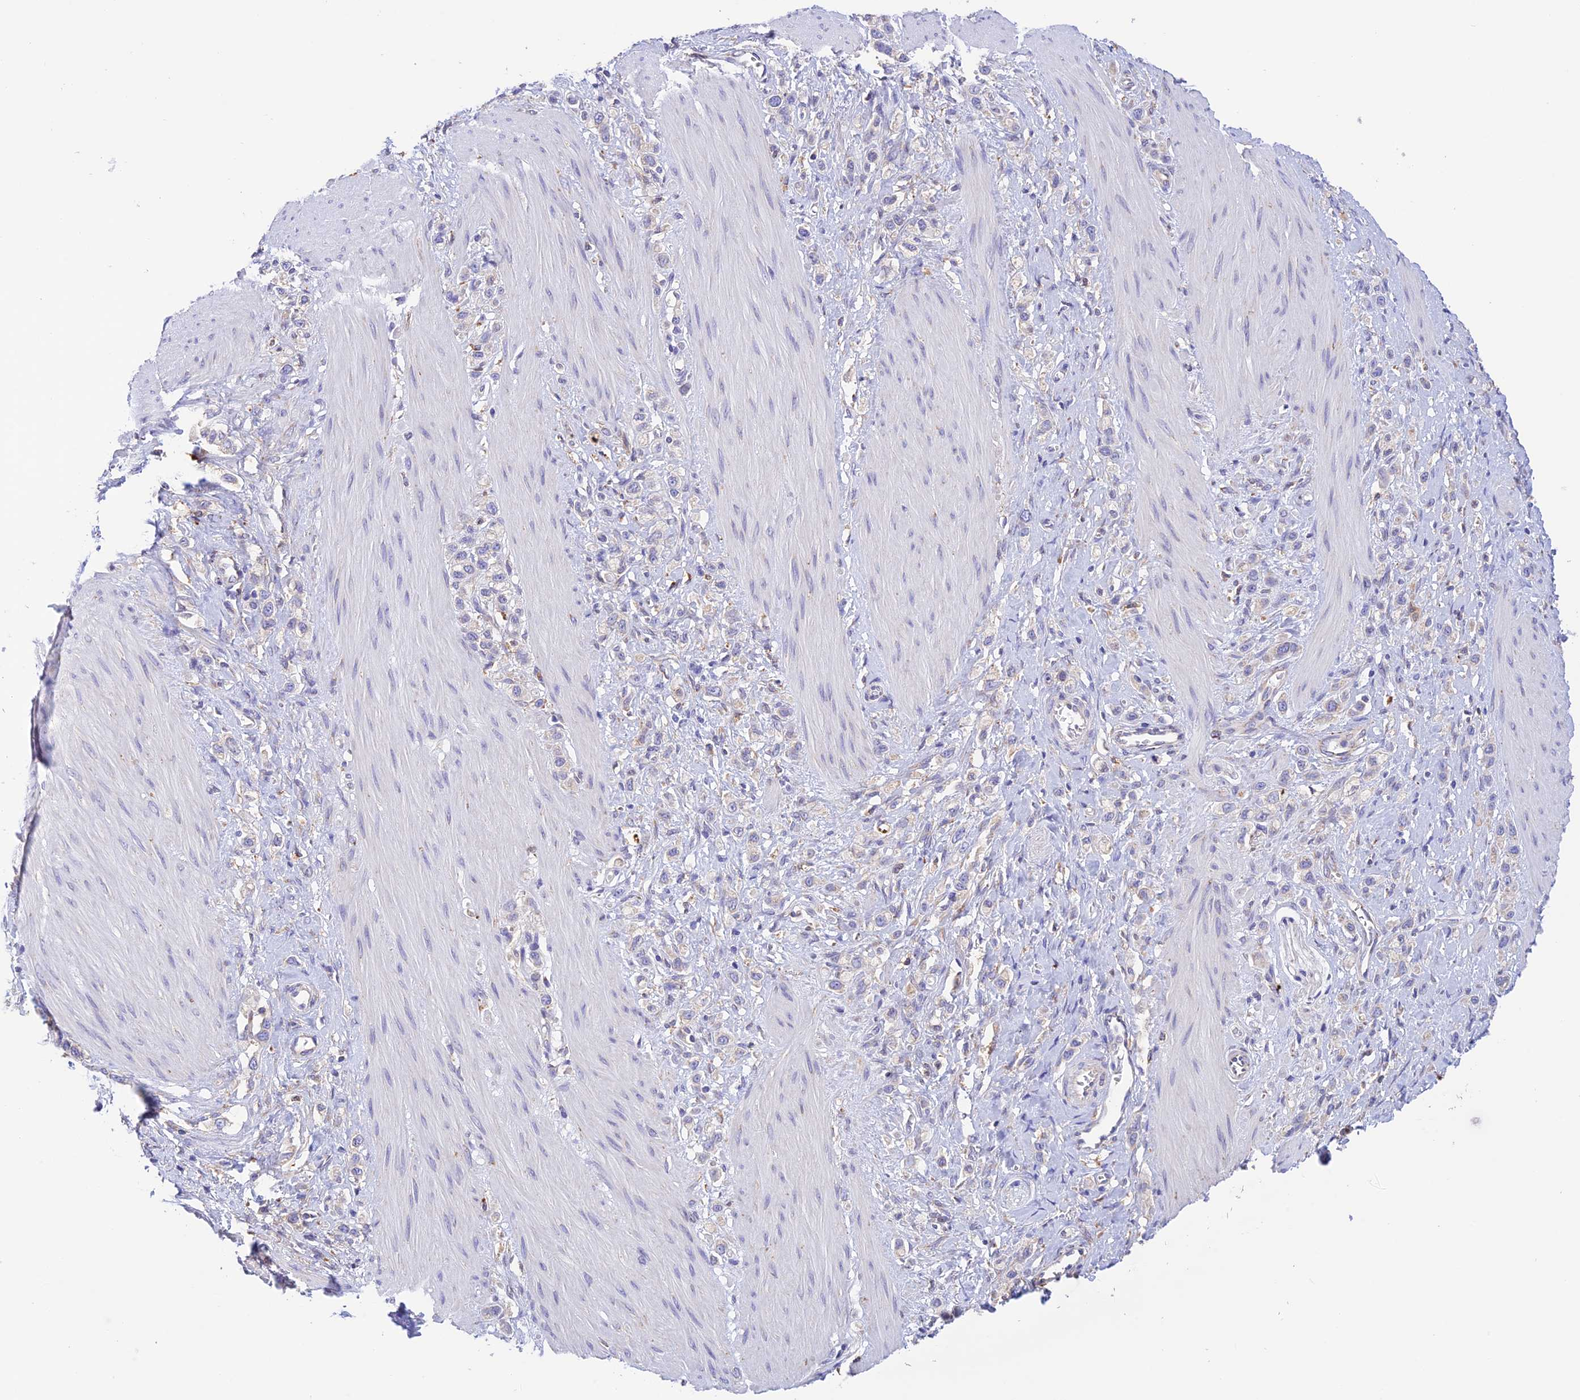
{"staining": {"intensity": "negative", "quantity": "none", "location": "none"}, "tissue": "stomach cancer", "cell_type": "Tumor cells", "image_type": "cancer", "snomed": [{"axis": "morphology", "description": "Adenocarcinoma, NOS"}, {"axis": "topography", "description": "Stomach"}], "caption": "IHC photomicrograph of neoplastic tissue: stomach adenocarcinoma stained with DAB shows no significant protein staining in tumor cells.", "gene": "VKORC1", "patient": {"sex": "female", "age": 65}}